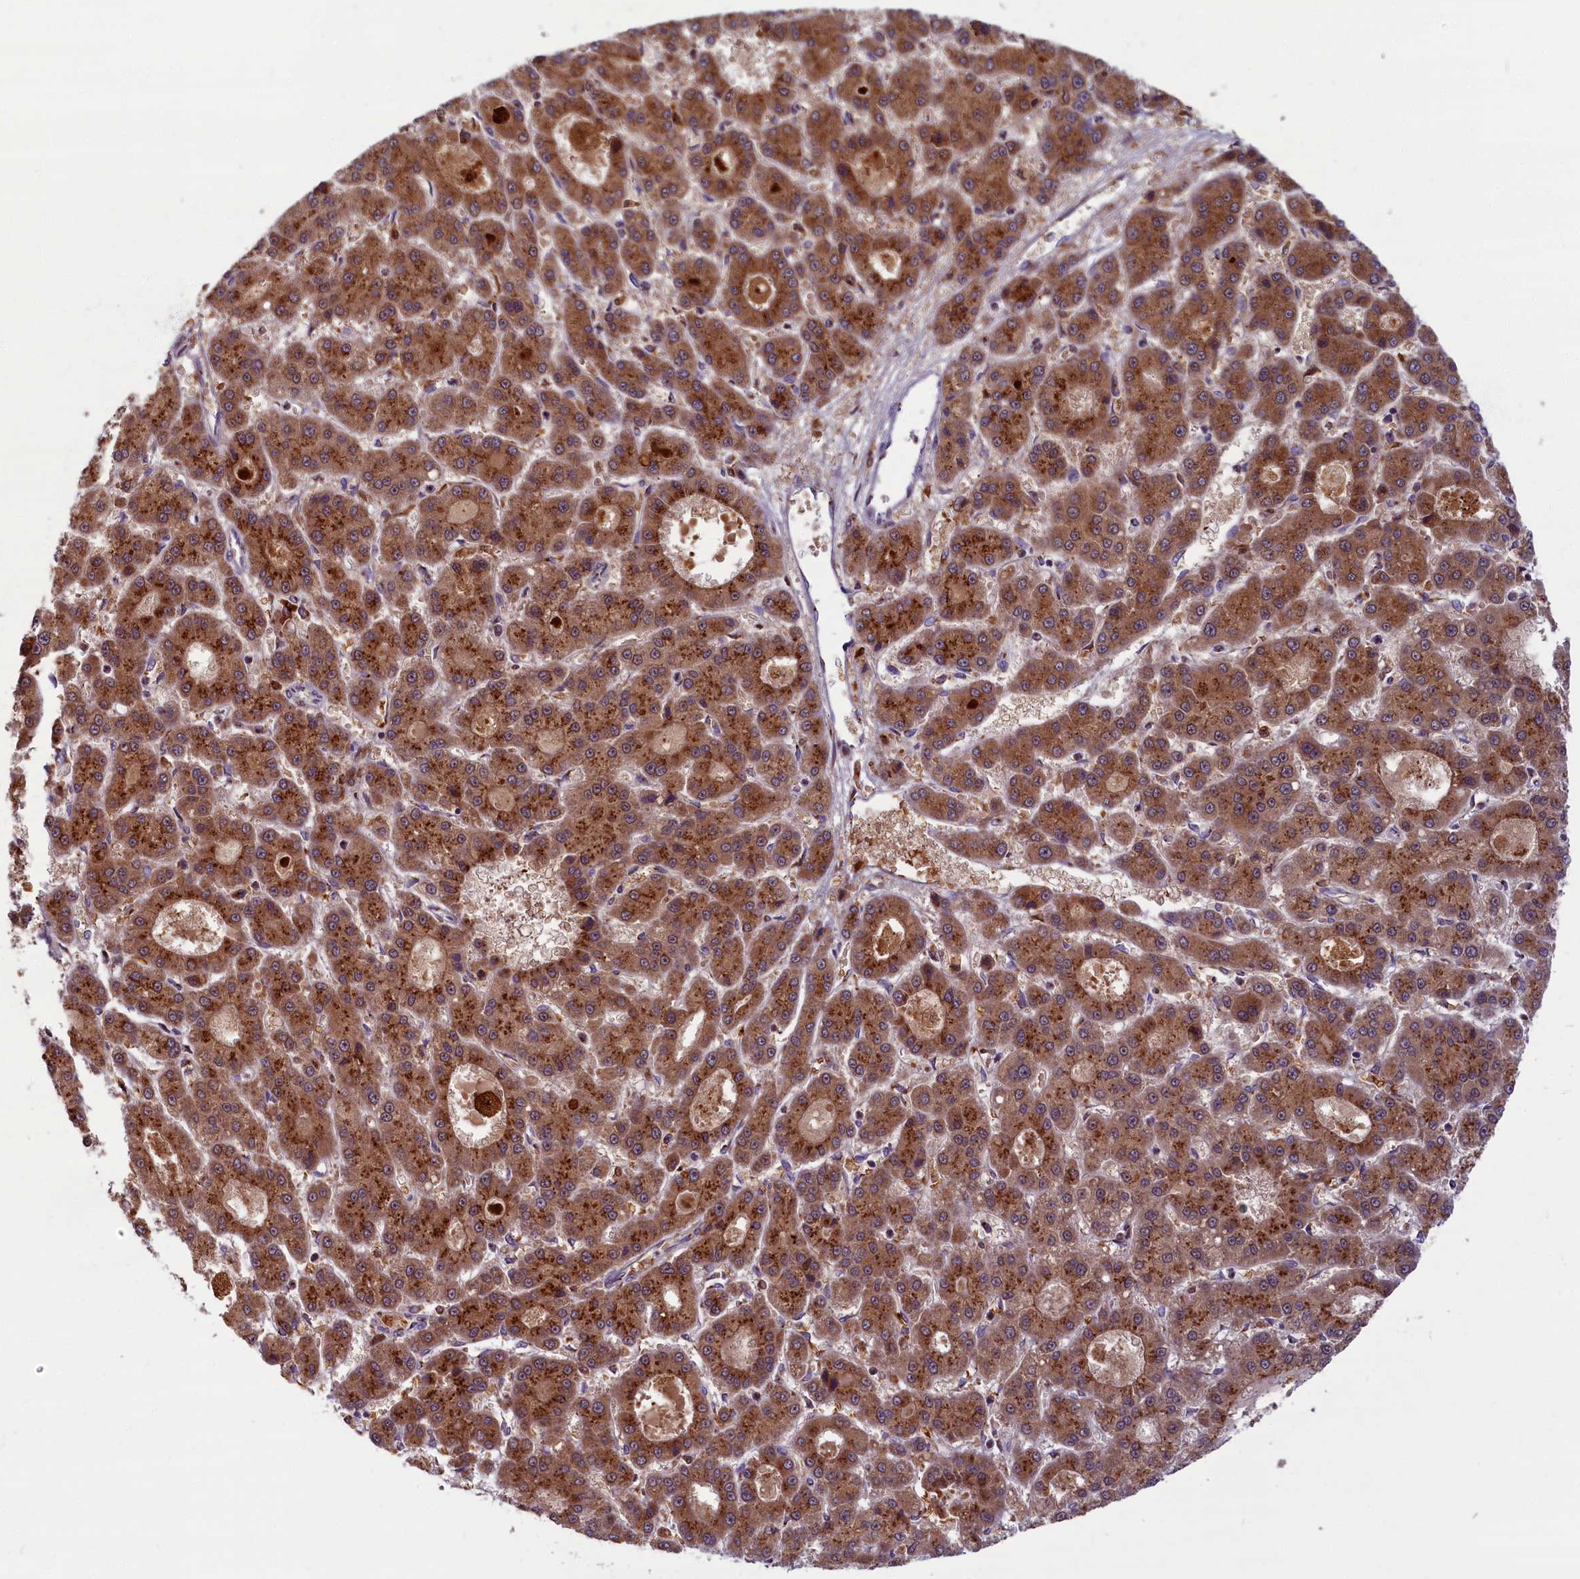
{"staining": {"intensity": "strong", "quantity": ">75%", "location": "cytoplasmic/membranous"}, "tissue": "liver cancer", "cell_type": "Tumor cells", "image_type": "cancer", "snomed": [{"axis": "morphology", "description": "Carcinoma, Hepatocellular, NOS"}, {"axis": "topography", "description": "Liver"}], "caption": "IHC of human liver hepatocellular carcinoma demonstrates high levels of strong cytoplasmic/membranous expression in about >75% of tumor cells.", "gene": "BLVRB", "patient": {"sex": "male", "age": 70}}